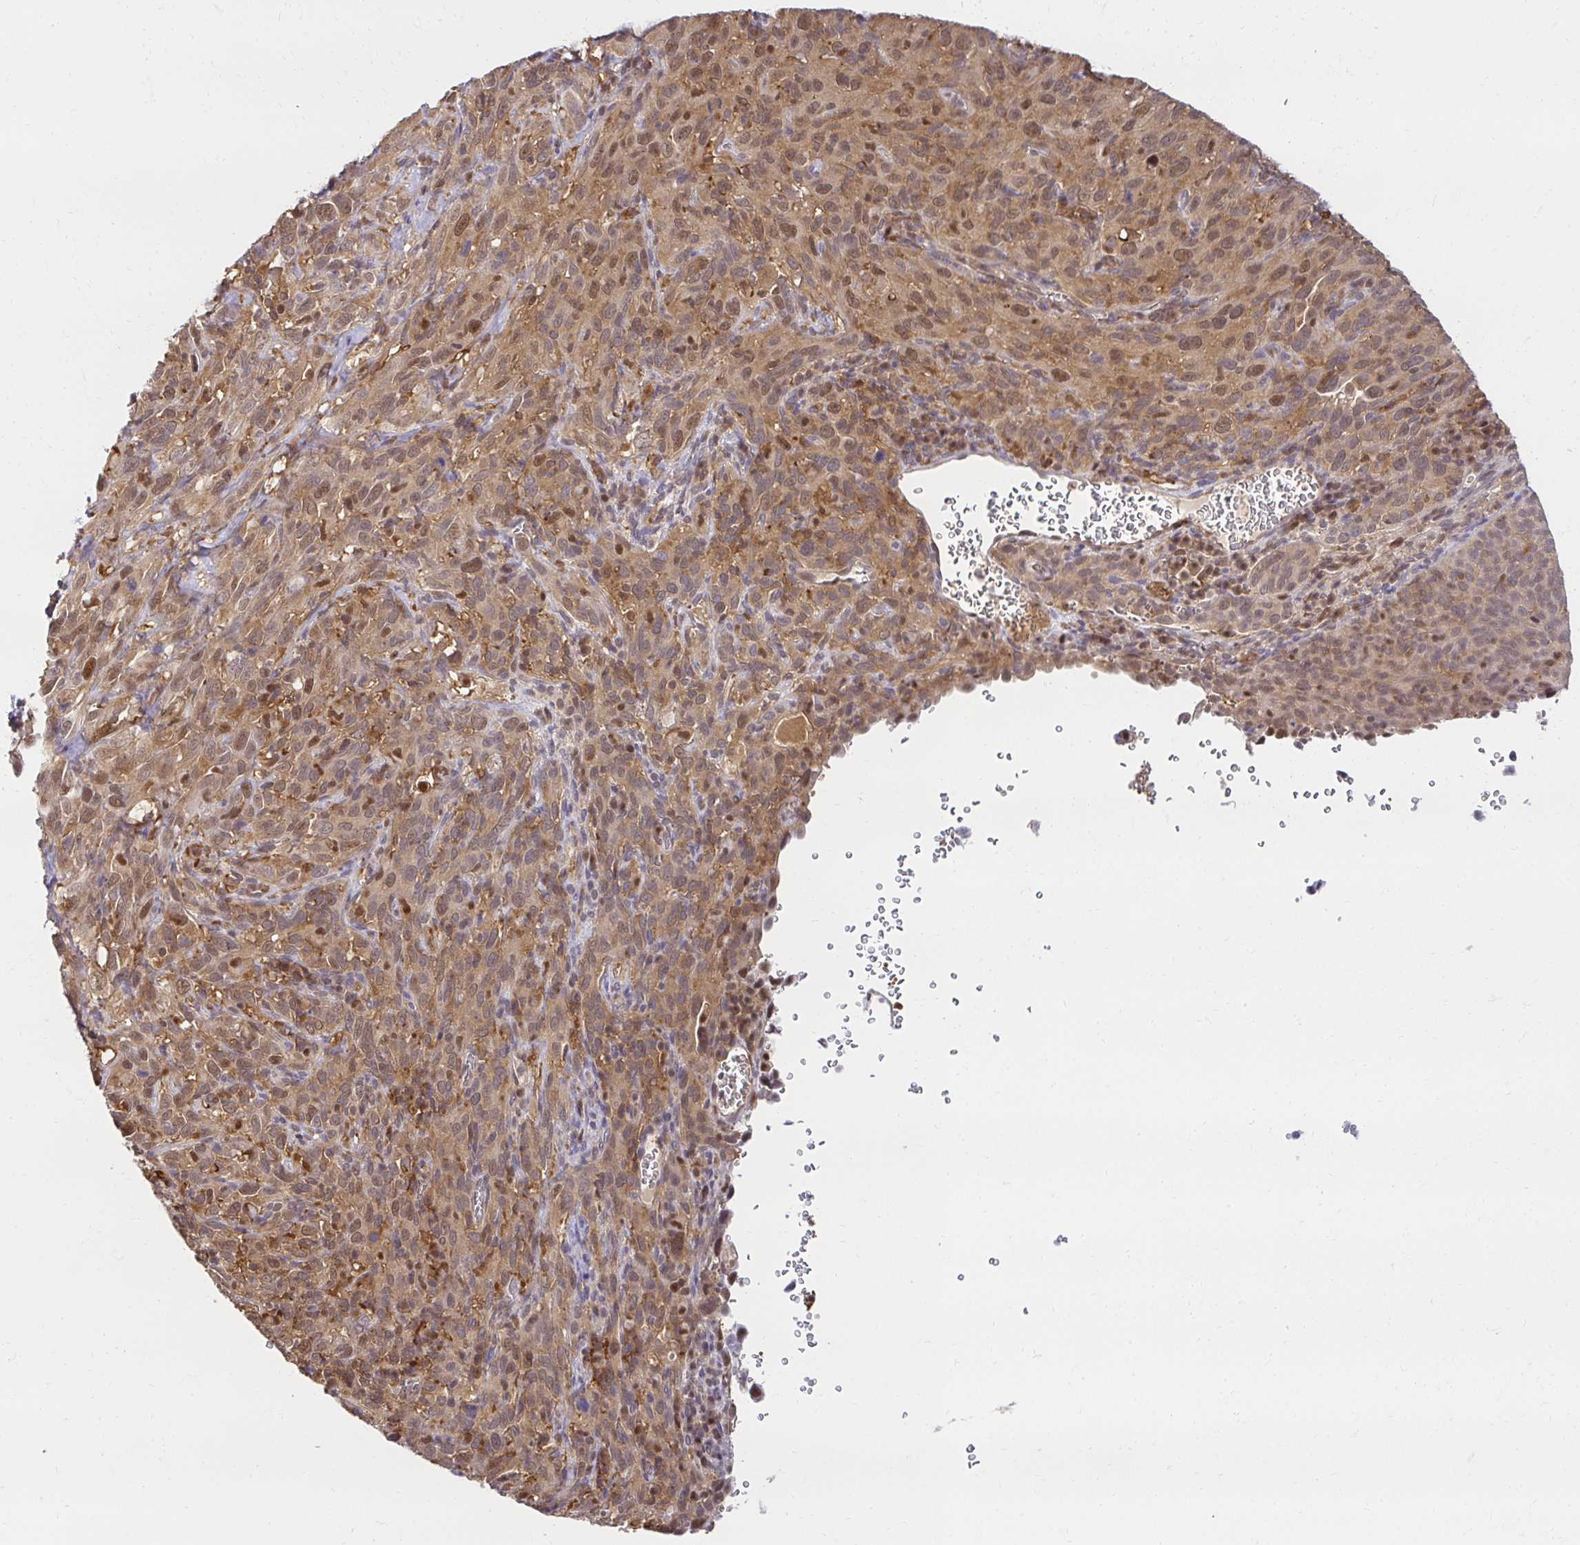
{"staining": {"intensity": "moderate", "quantity": ">75%", "location": "cytoplasmic/membranous,nuclear"}, "tissue": "cervical cancer", "cell_type": "Tumor cells", "image_type": "cancer", "snomed": [{"axis": "morphology", "description": "Normal tissue, NOS"}, {"axis": "morphology", "description": "Squamous cell carcinoma, NOS"}, {"axis": "topography", "description": "Cervix"}], "caption": "Brown immunohistochemical staining in human squamous cell carcinoma (cervical) reveals moderate cytoplasmic/membranous and nuclear positivity in about >75% of tumor cells.", "gene": "PSMA4", "patient": {"sex": "female", "age": 51}}